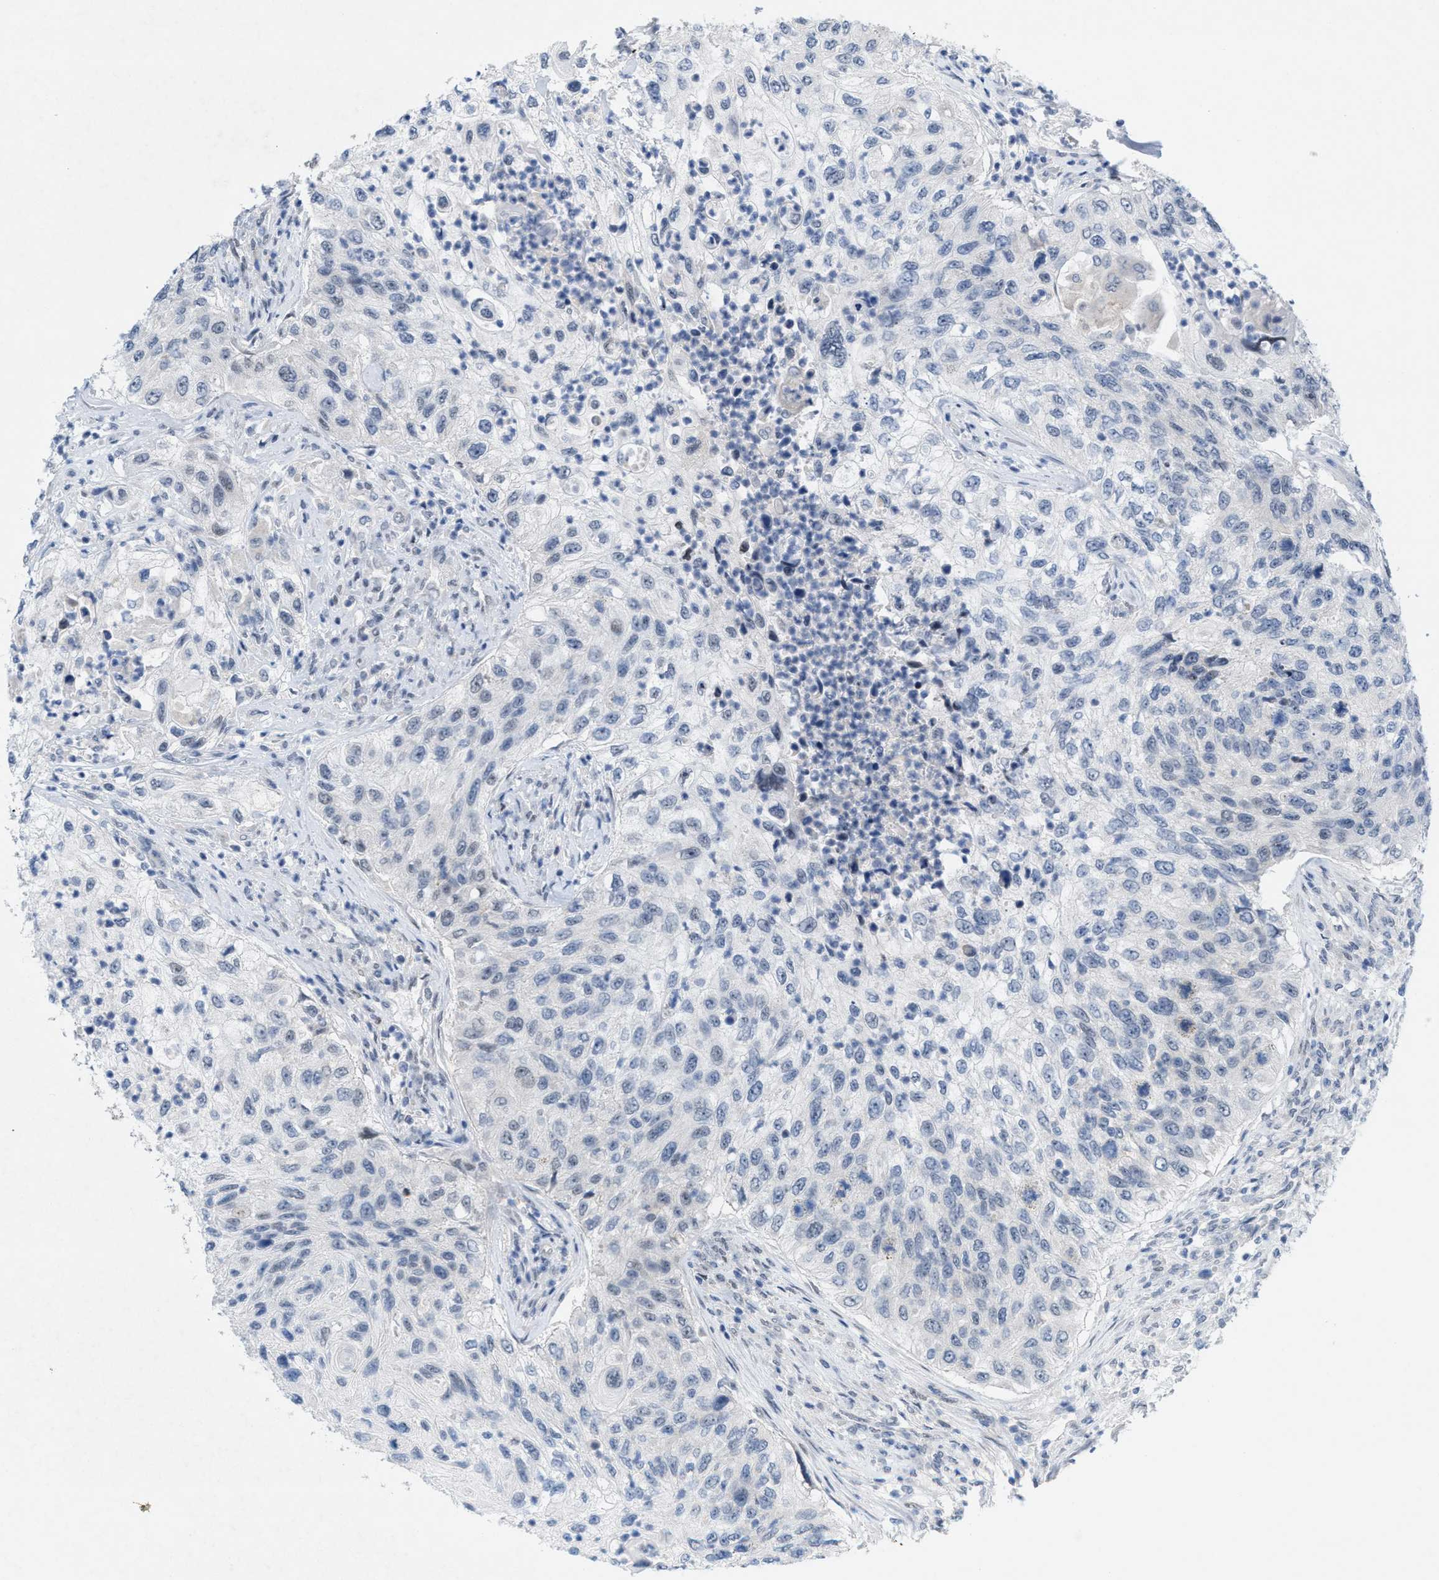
{"staining": {"intensity": "negative", "quantity": "none", "location": "none"}, "tissue": "urothelial cancer", "cell_type": "Tumor cells", "image_type": "cancer", "snomed": [{"axis": "morphology", "description": "Urothelial carcinoma, High grade"}, {"axis": "topography", "description": "Urinary bladder"}], "caption": "Immunohistochemistry histopathology image of neoplastic tissue: human urothelial cancer stained with DAB (3,3'-diaminobenzidine) shows no significant protein positivity in tumor cells. (DAB (3,3'-diaminobenzidine) immunohistochemistry (IHC), high magnification).", "gene": "WIPI2", "patient": {"sex": "female", "age": 60}}